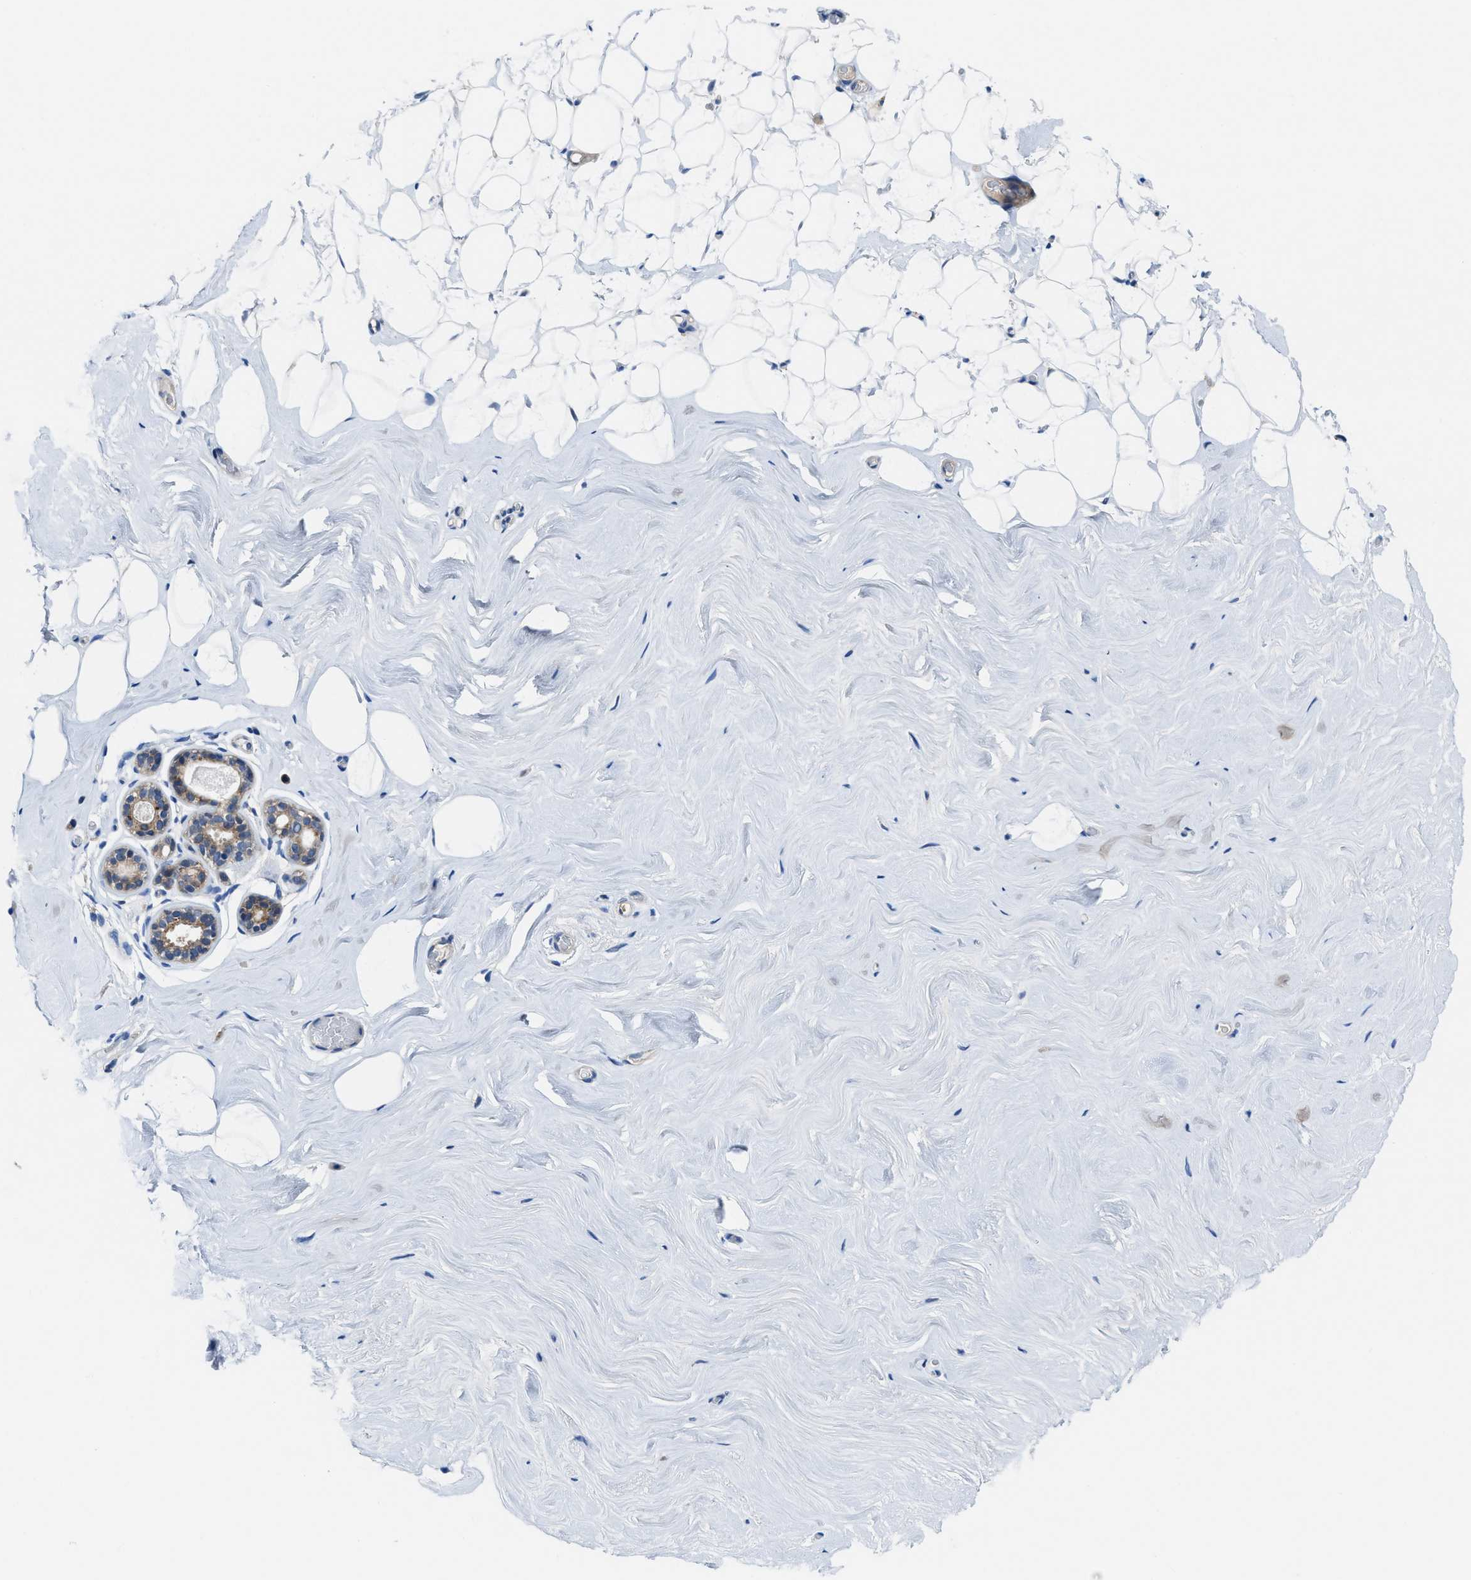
{"staining": {"intensity": "negative", "quantity": "none", "location": "none"}, "tissue": "breast", "cell_type": "Adipocytes", "image_type": "normal", "snomed": [{"axis": "morphology", "description": "Normal tissue, NOS"}, {"axis": "topography", "description": "Breast"}], "caption": "IHC photomicrograph of unremarkable breast: human breast stained with DAB (3,3'-diaminobenzidine) exhibits no significant protein staining in adipocytes.", "gene": "MAP3K20", "patient": {"sex": "female", "age": 75}}